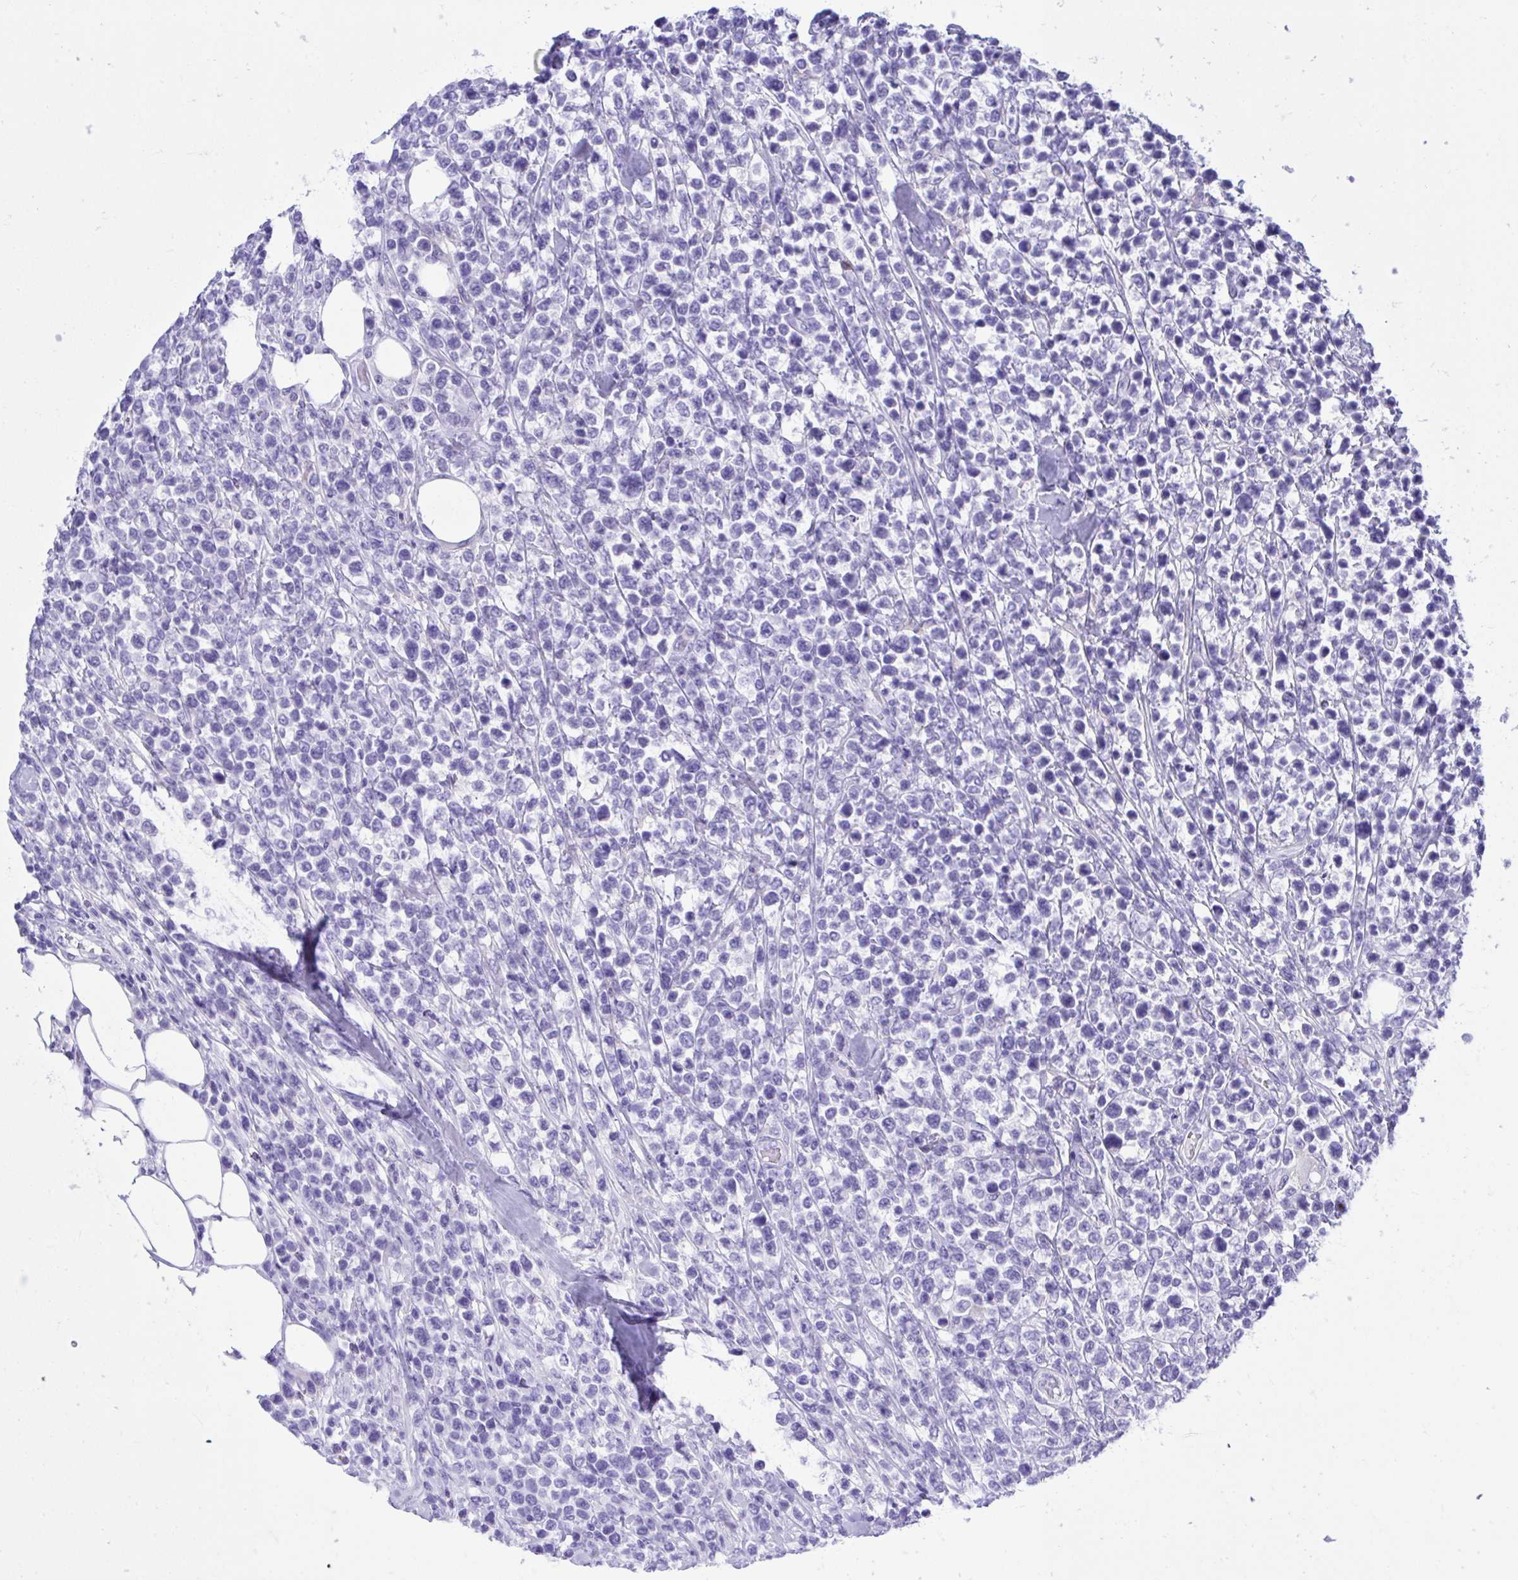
{"staining": {"intensity": "negative", "quantity": "none", "location": "none"}, "tissue": "lymphoma", "cell_type": "Tumor cells", "image_type": "cancer", "snomed": [{"axis": "morphology", "description": "Malignant lymphoma, non-Hodgkin's type, High grade"}, {"axis": "topography", "description": "Soft tissue"}], "caption": "Immunohistochemical staining of lymphoma demonstrates no significant expression in tumor cells.", "gene": "BEX5", "patient": {"sex": "female", "age": 56}}